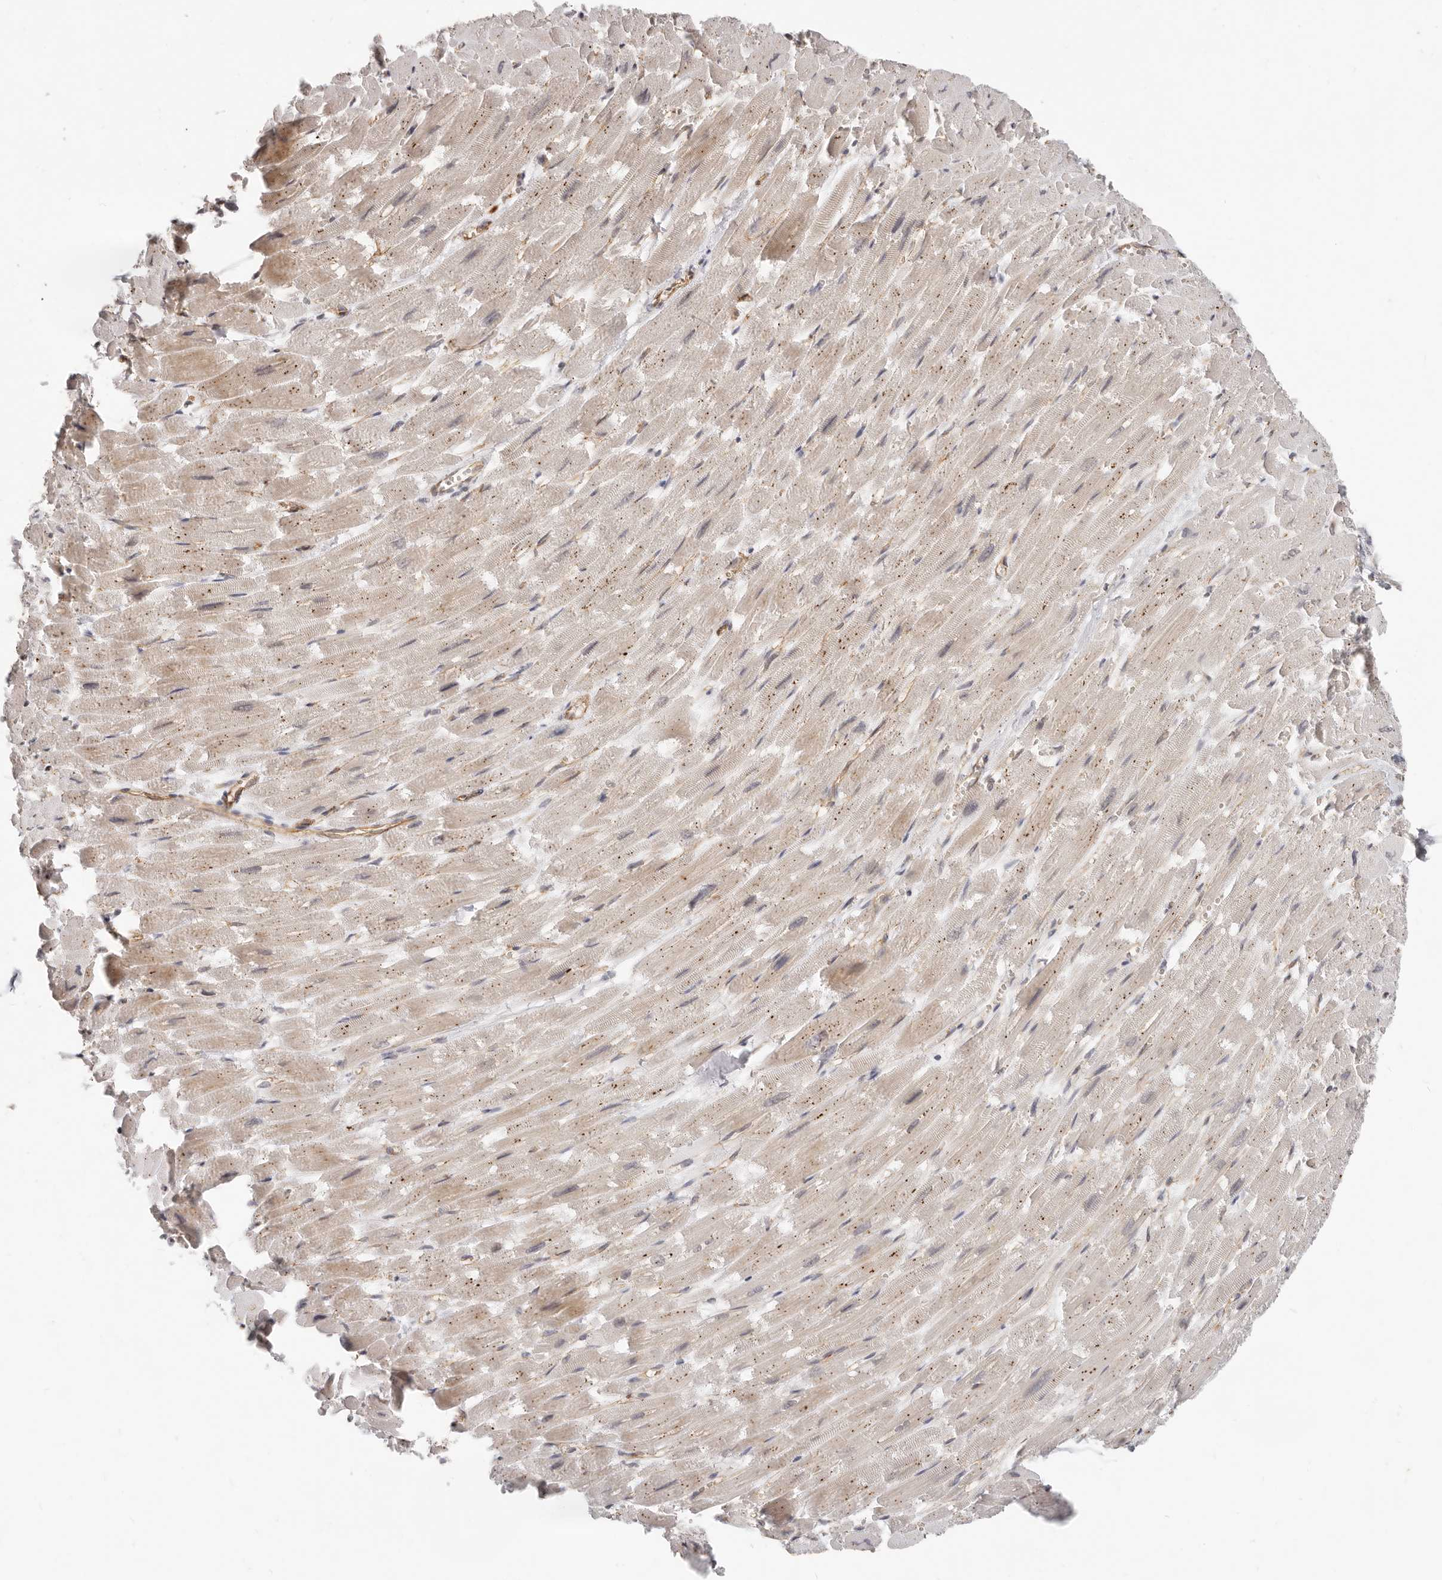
{"staining": {"intensity": "weak", "quantity": "25%-75%", "location": "cytoplasmic/membranous"}, "tissue": "heart muscle", "cell_type": "Cardiomyocytes", "image_type": "normal", "snomed": [{"axis": "morphology", "description": "Normal tissue, NOS"}, {"axis": "topography", "description": "Heart"}], "caption": "A photomicrograph showing weak cytoplasmic/membranous positivity in approximately 25%-75% of cardiomyocytes in unremarkable heart muscle, as visualized by brown immunohistochemical staining.", "gene": "USP49", "patient": {"sex": "male", "age": 54}}